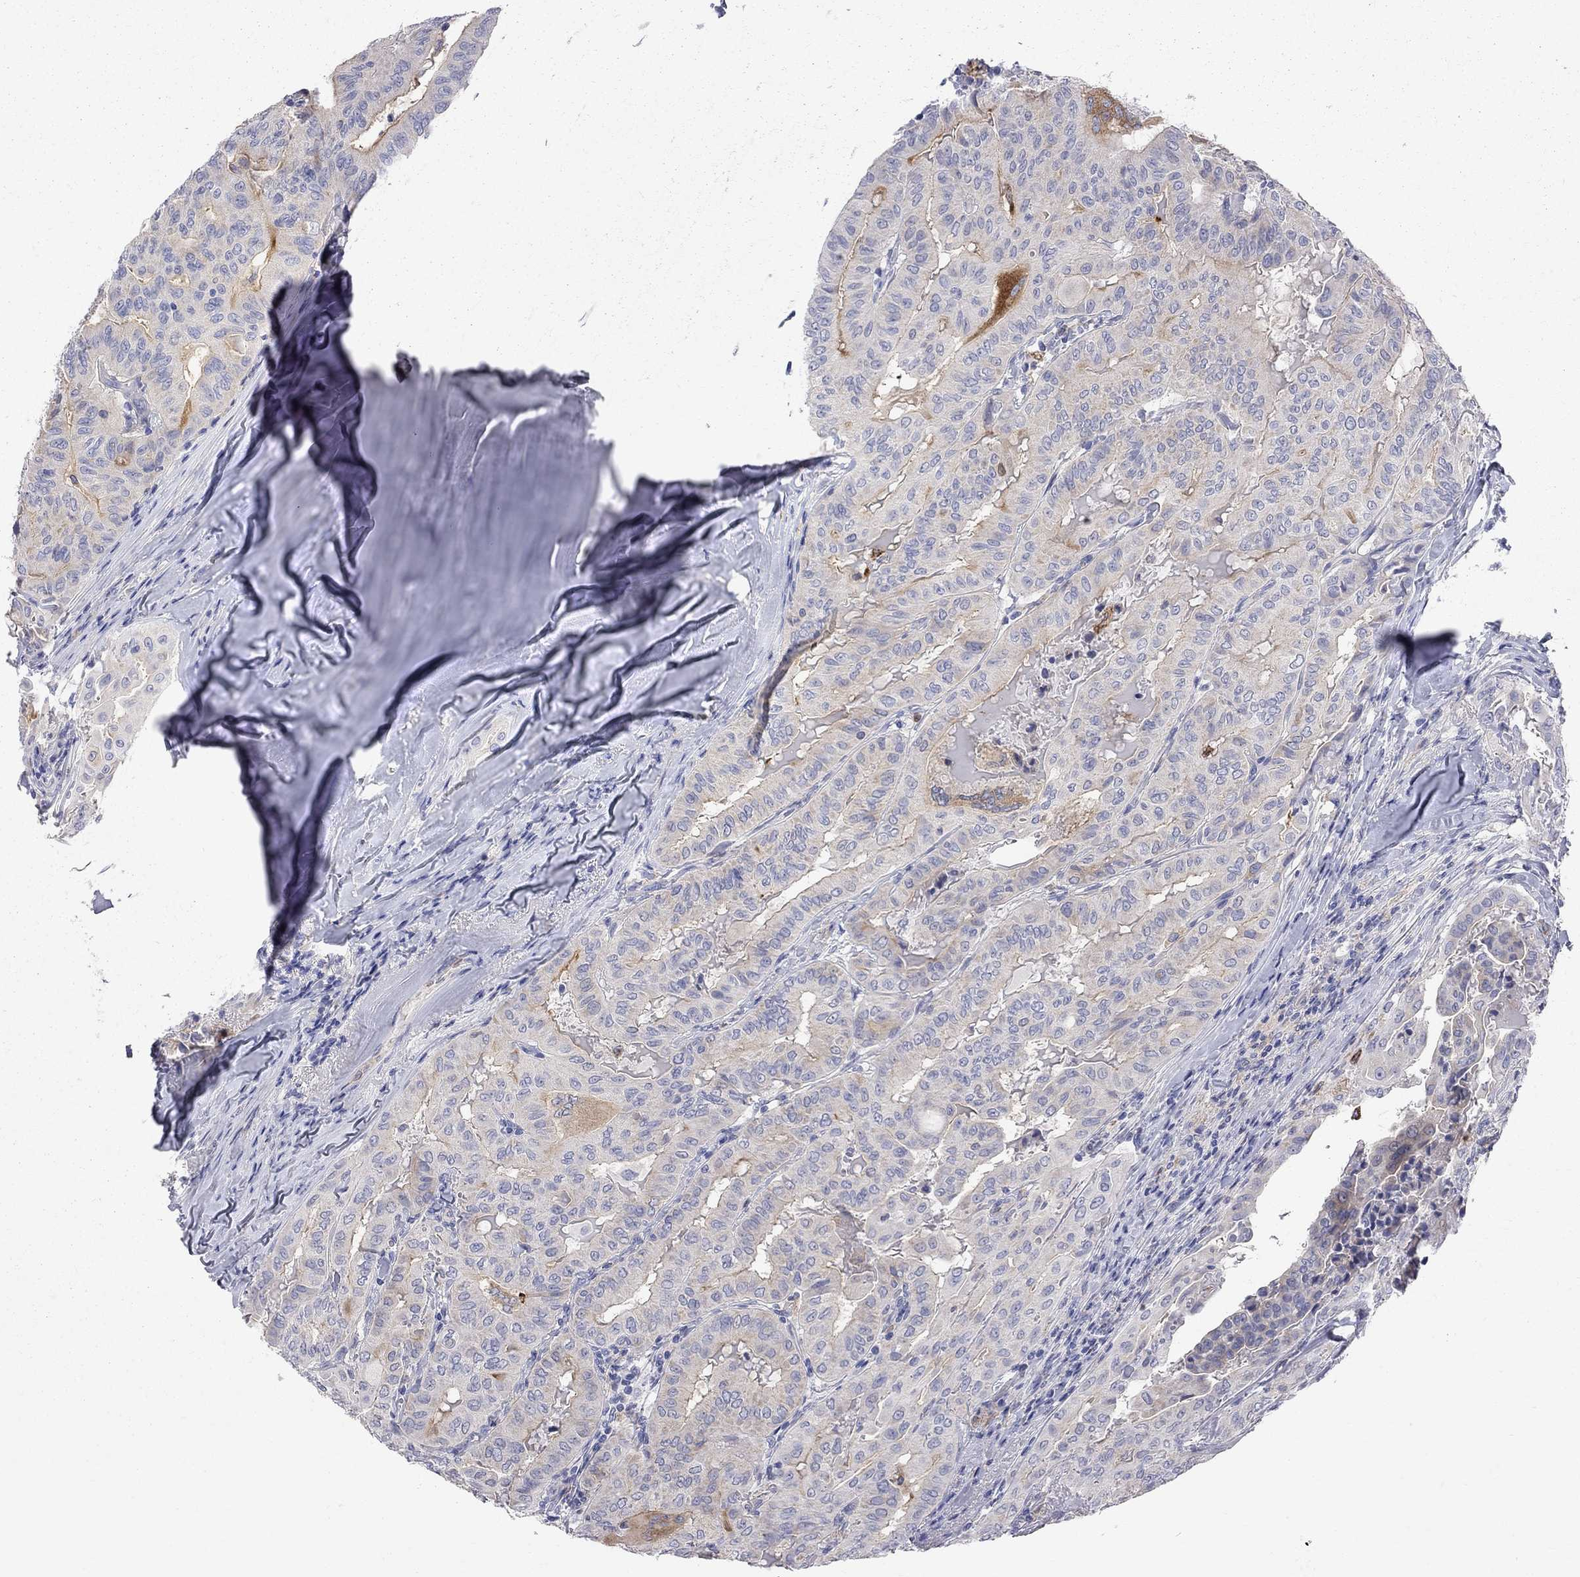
{"staining": {"intensity": "weak", "quantity": "25%-75%", "location": "cytoplasmic/membranous"}, "tissue": "thyroid cancer", "cell_type": "Tumor cells", "image_type": "cancer", "snomed": [{"axis": "morphology", "description": "Papillary adenocarcinoma, NOS"}, {"axis": "topography", "description": "Thyroid gland"}], "caption": "High-magnification brightfield microscopy of papillary adenocarcinoma (thyroid) stained with DAB (brown) and counterstained with hematoxylin (blue). tumor cells exhibit weak cytoplasmic/membranous staining is appreciated in about25%-75% of cells. The staining was performed using DAB to visualize the protein expression in brown, while the nuclei were stained in blue with hematoxylin (Magnification: 20x).", "gene": "ACSL1", "patient": {"sex": "female", "age": 68}}